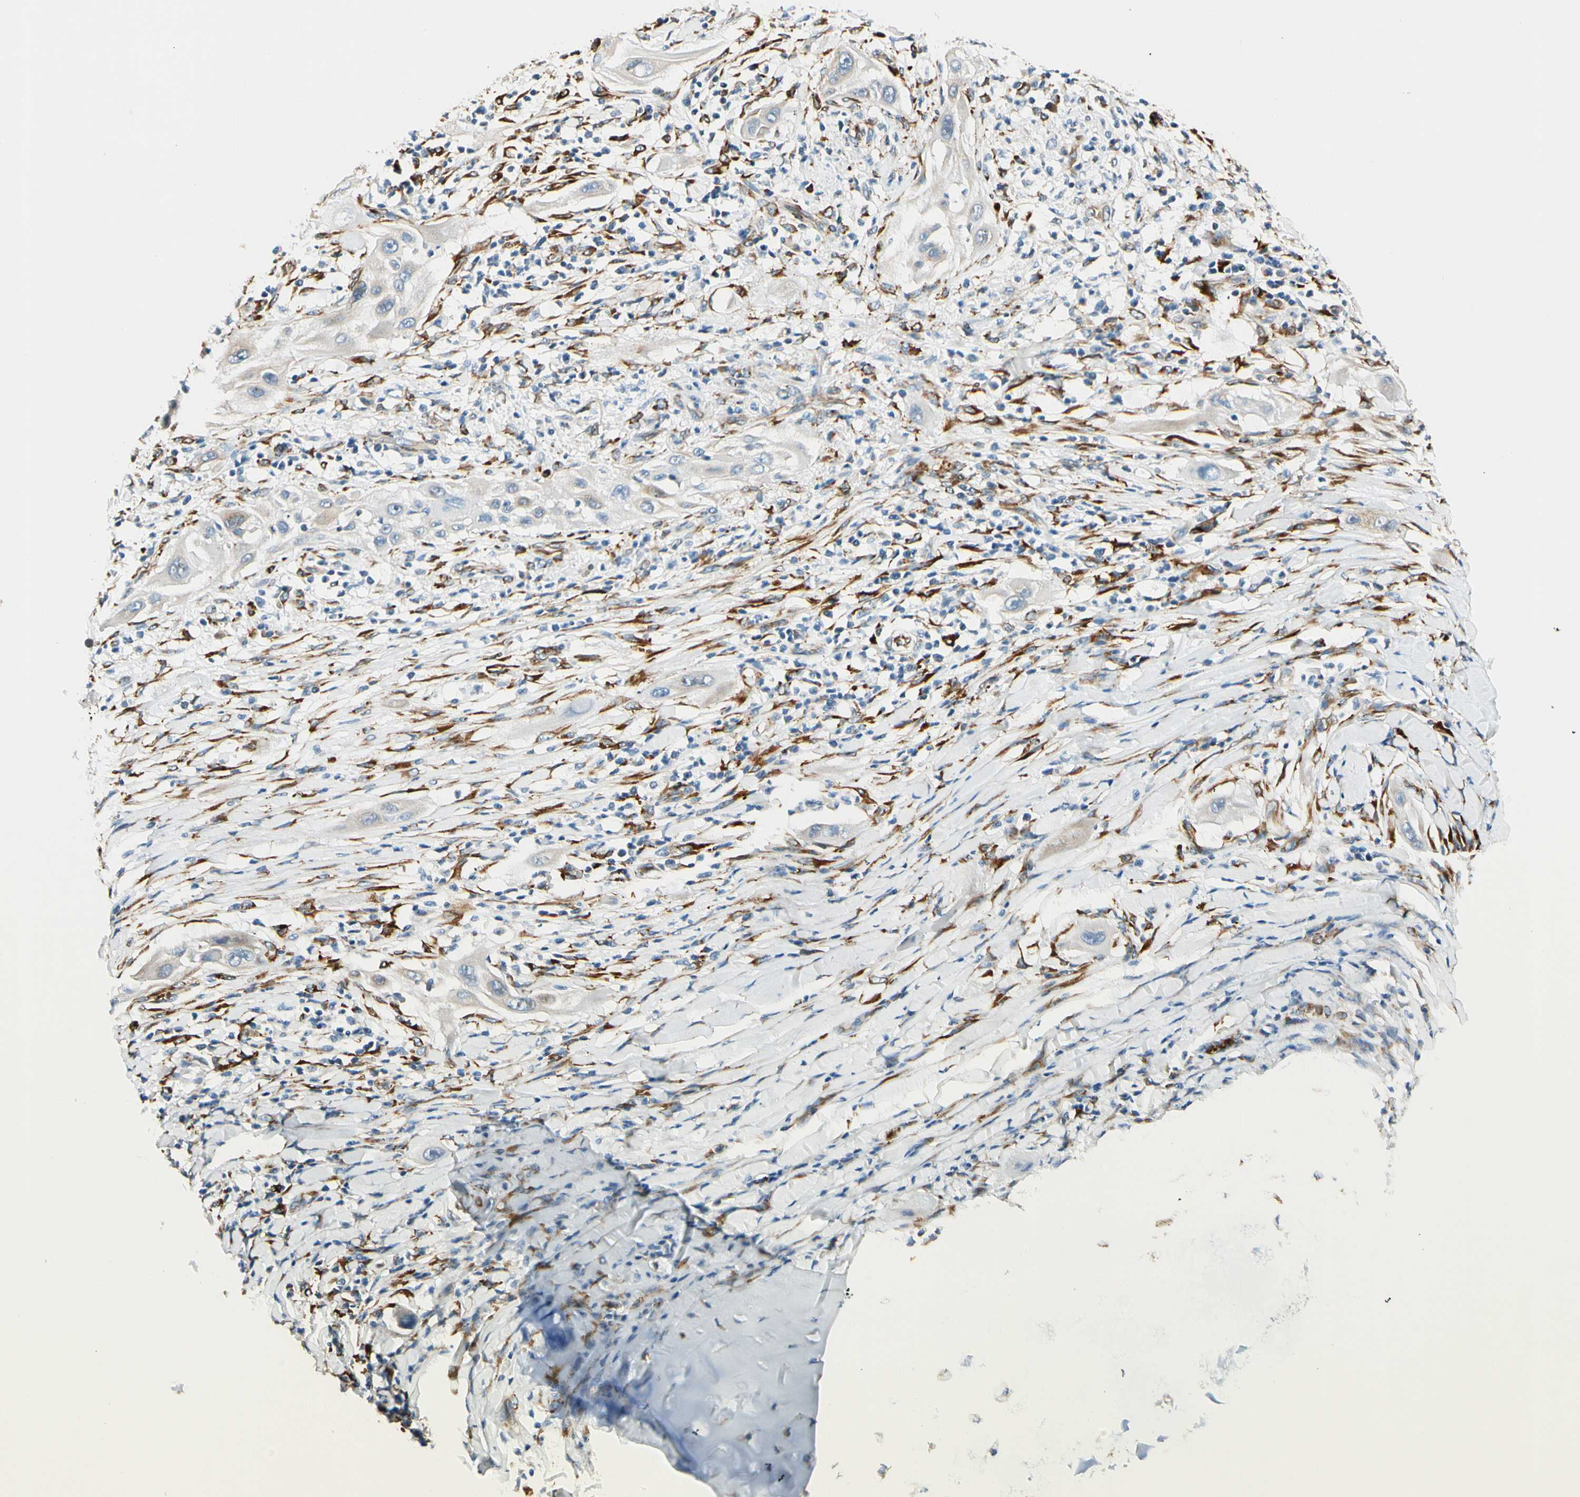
{"staining": {"intensity": "weak", "quantity": "<25%", "location": "cytoplasmic/membranous"}, "tissue": "lung cancer", "cell_type": "Tumor cells", "image_type": "cancer", "snomed": [{"axis": "morphology", "description": "Squamous cell carcinoma, NOS"}, {"axis": "topography", "description": "Lung"}], "caption": "Immunohistochemistry micrograph of human lung cancer (squamous cell carcinoma) stained for a protein (brown), which demonstrates no staining in tumor cells.", "gene": "FKBP7", "patient": {"sex": "female", "age": 47}}